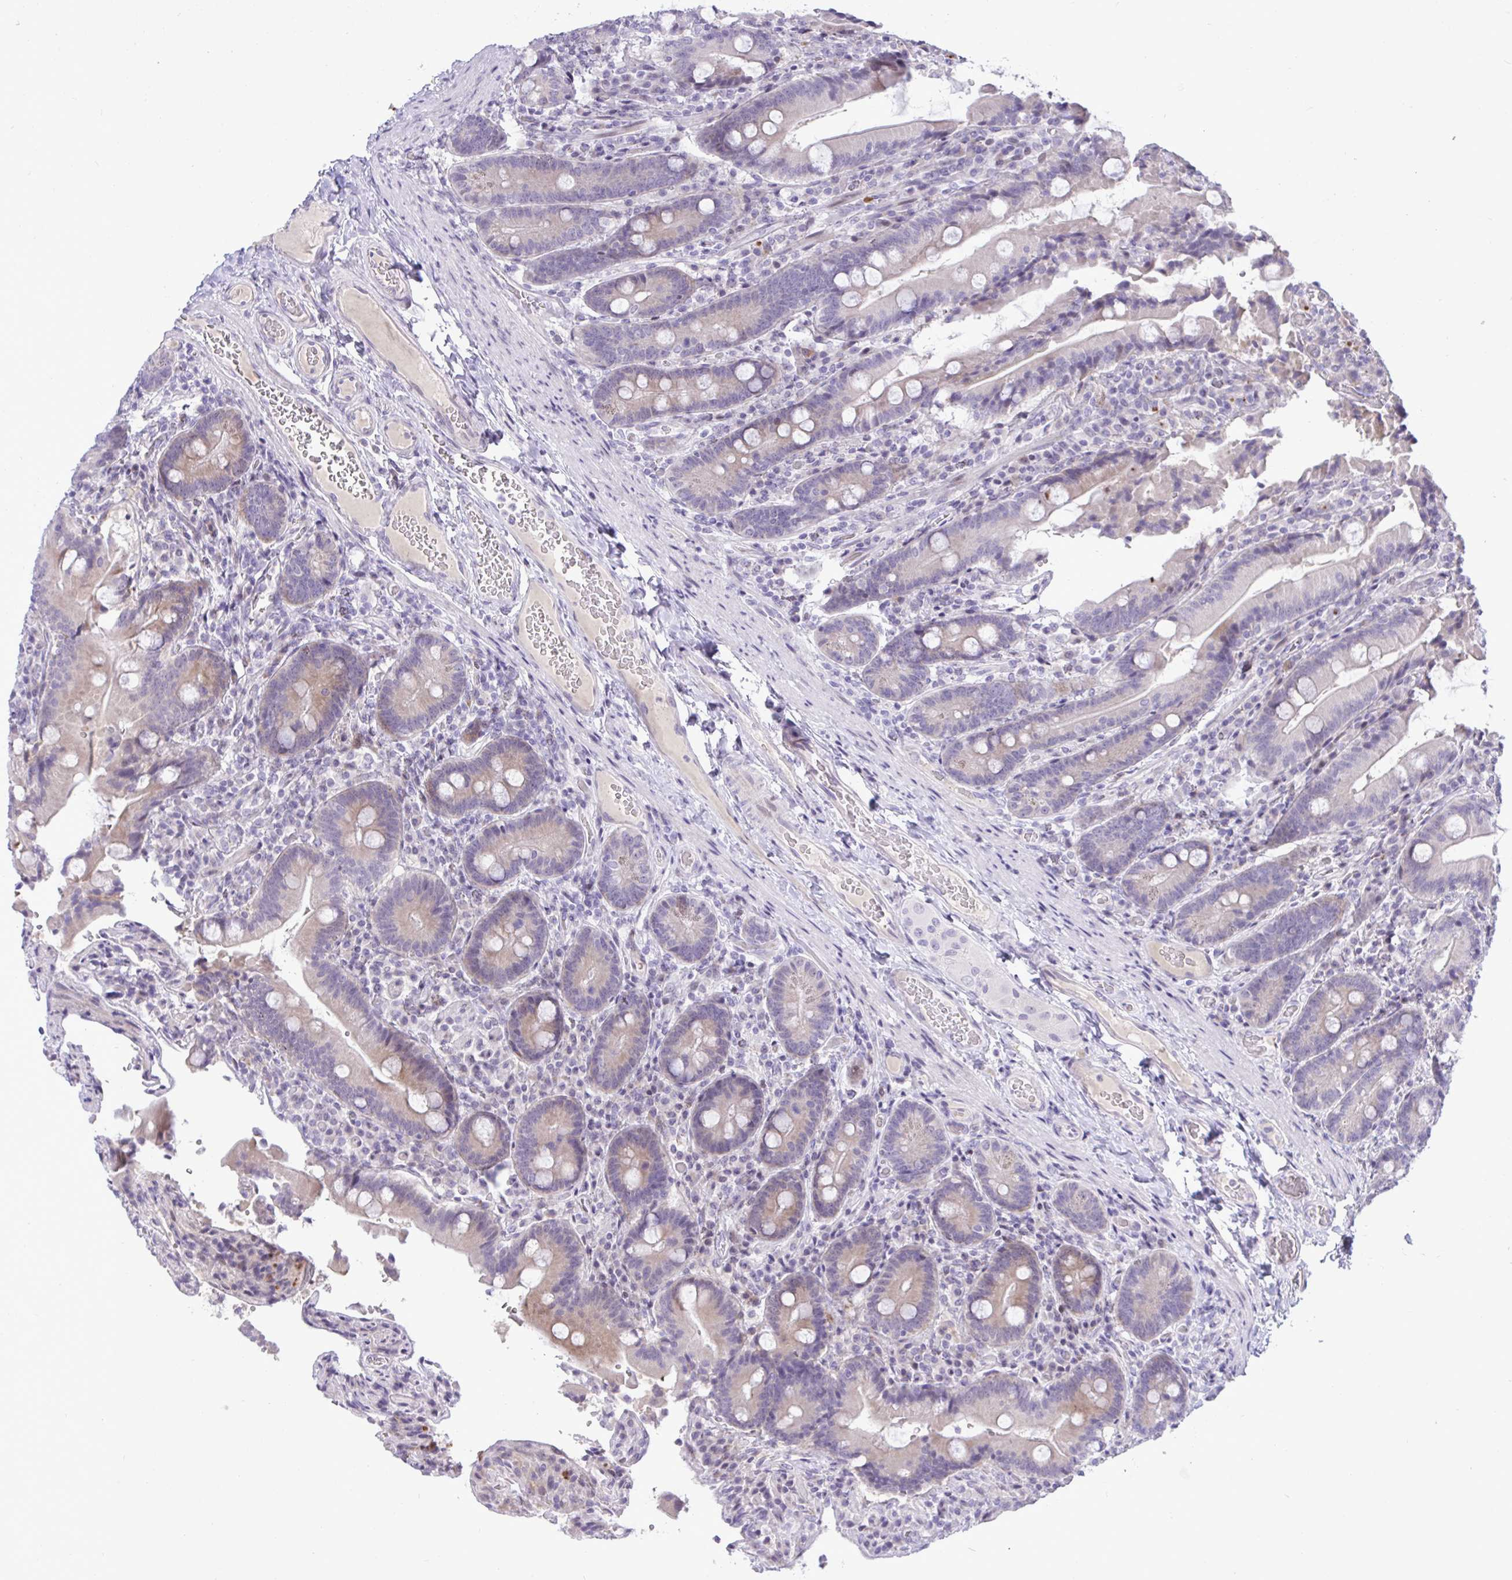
{"staining": {"intensity": "moderate", "quantity": "25%-75%", "location": "cytoplasmic/membranous"}, "tissue": "duodenum", "cell_type": "Glandular cells", "image_type": "normal", "snomed": [{"axis": "morphology", "description": "Normal tissue, NOS"}, {"axis": "topography", "description": "Duodenum"}], "caption": "Immunohistochemical staining of unremarkable human duodenum displays moderate cytoplasmic/membranous protein positivity in about 25%-75% of glandular cells. (DAB (3,3'-diaminobenzidine) IHC with brightfield microscopy, high magnification).", "gene": "EPOP", "patient": {"sex": "female", "age": 62}}